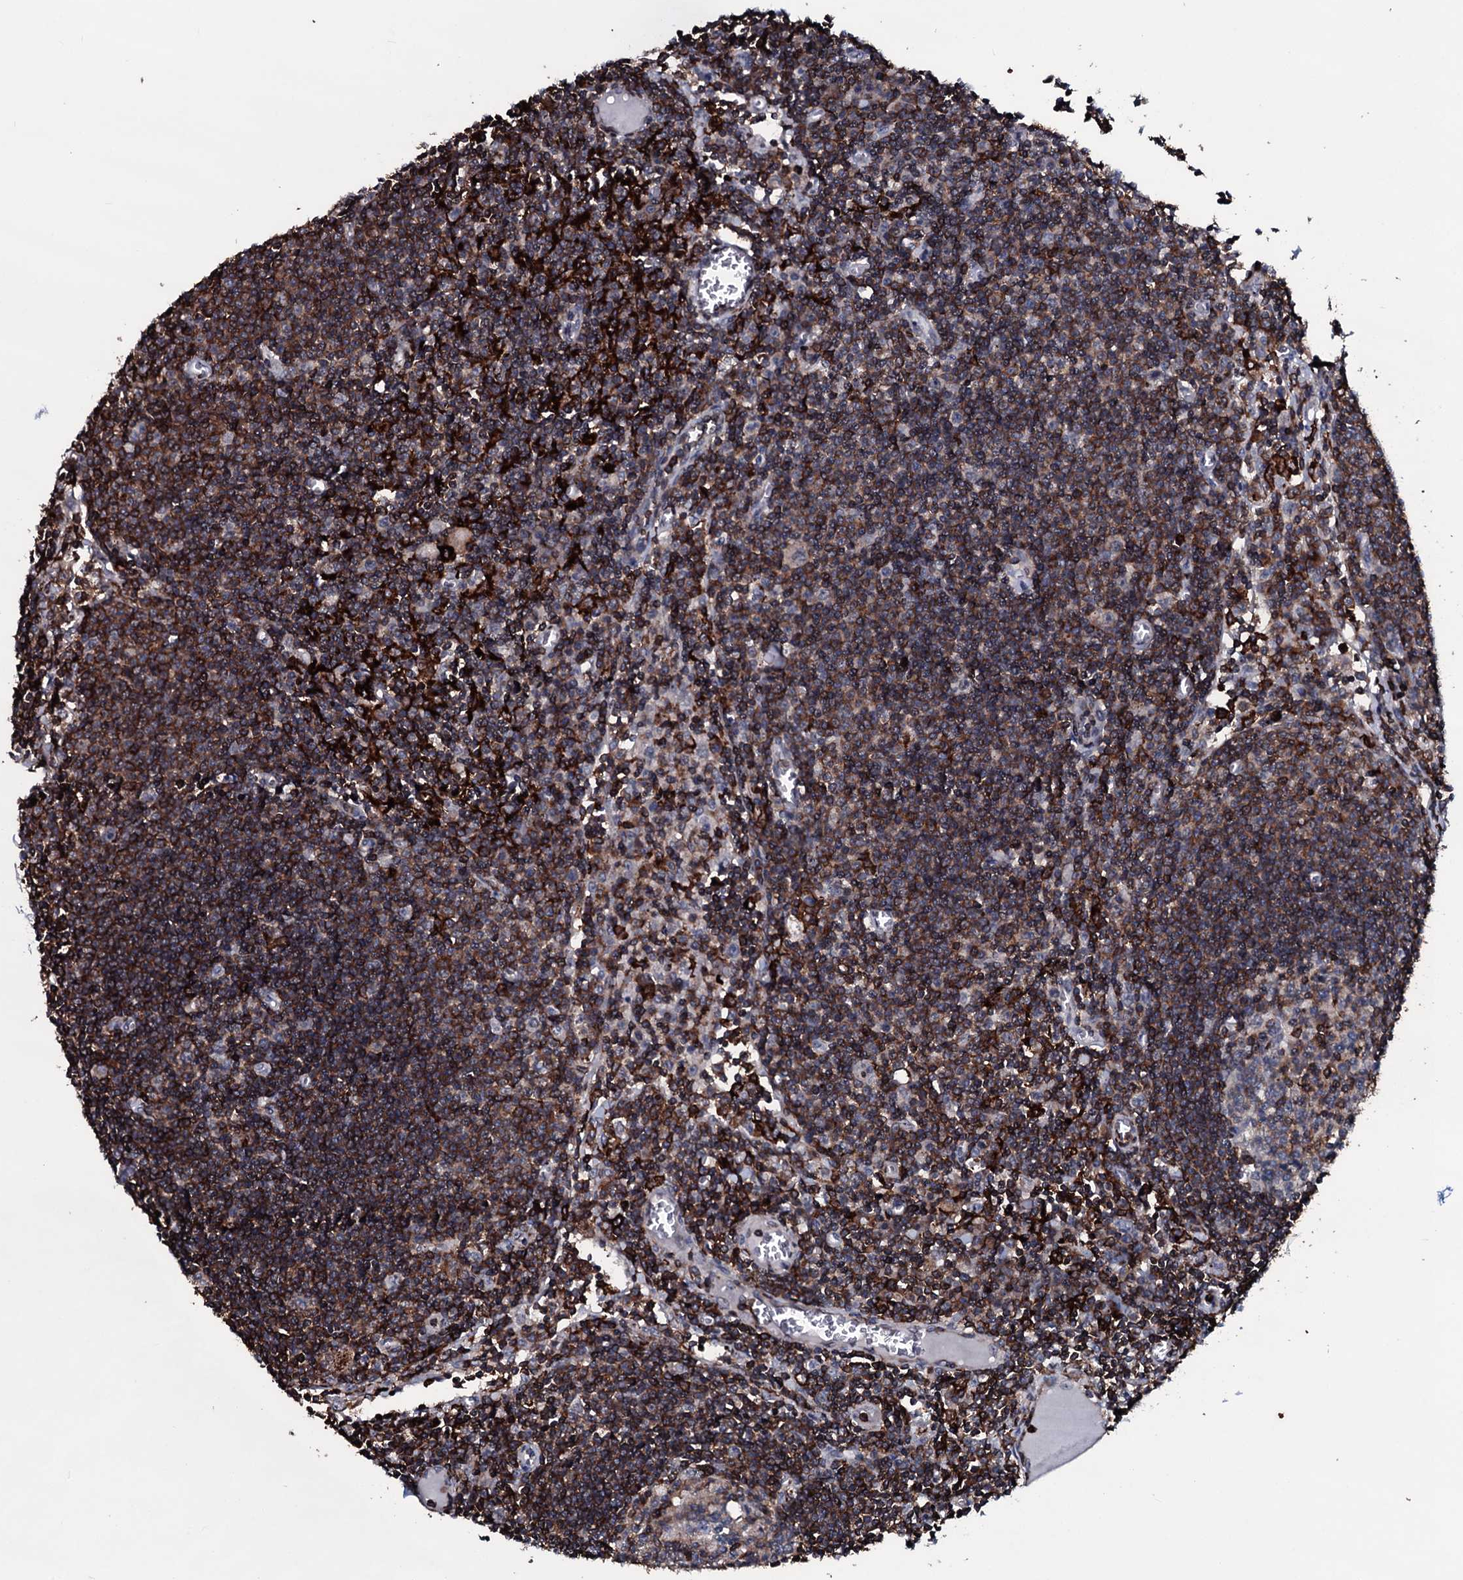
{"staining": {"intensity": "strong", "quantity": "<25%", "location": "cytoplasmic/membranous"}, "tissue": "lymph node", "cell_type": "Germinal center cells", "image_type": "normal", "snomed": [{"axis": "morphology", "description": "Normal tissue, NOS"}, {"axis": "topography", "description": "Lymph node"}], "caption": "Benign lymph node was stained to show a protein in brown. There is medium levels of strong cytoplasmic/membranous expression in about <25% of germinal center cells. Using DAB (brown) and hematoxylin (blue) stains, captured at high magnification using brightfield microscopy.", "gene": "OGFOD2", "patient": {"sex": "female", "age": 55}}